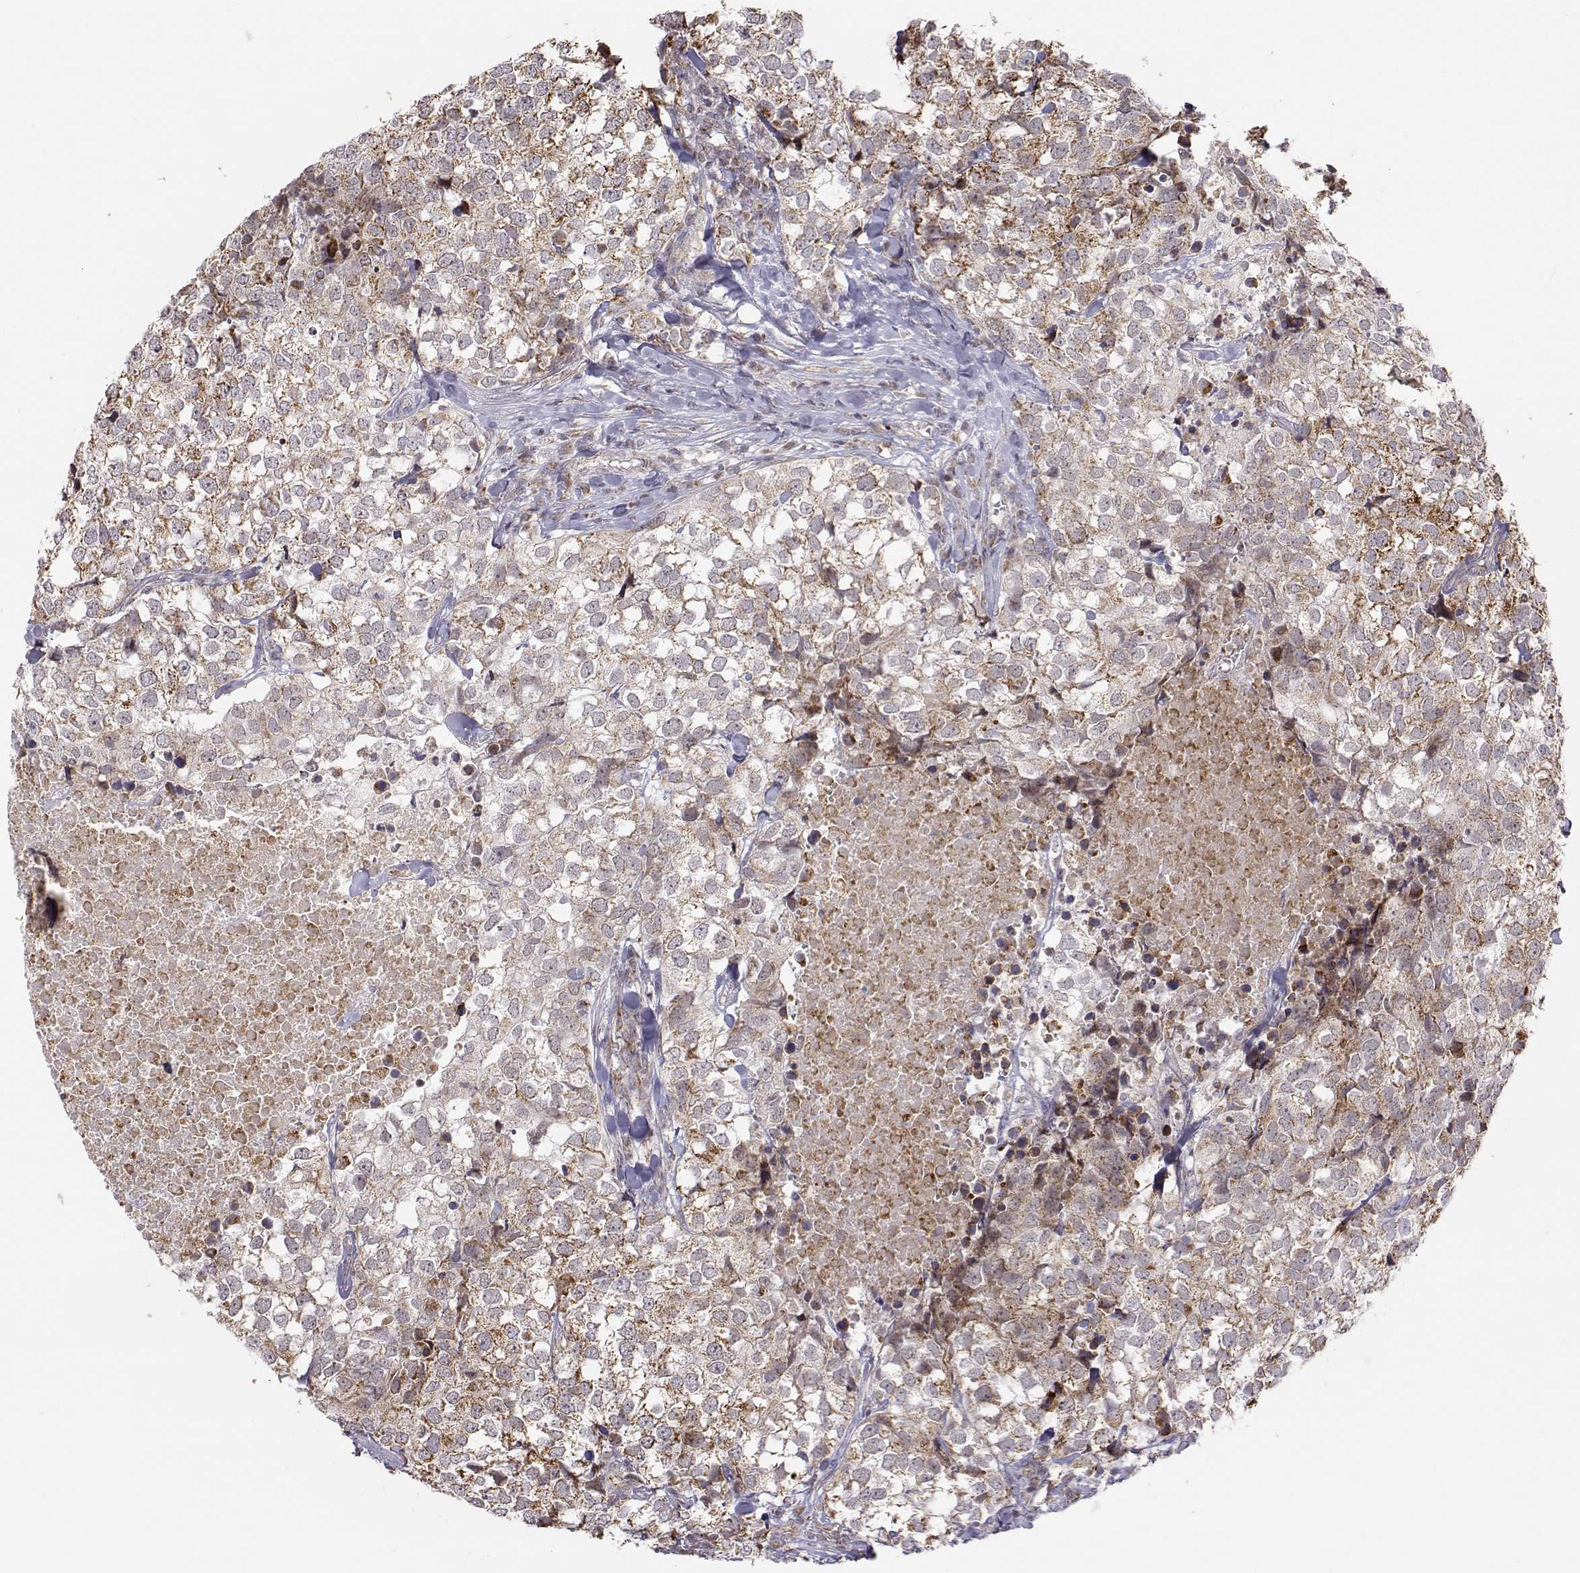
{"staining": {"intensity": "moderate", "quantity": "<25%", "location": "cytoplasmic/membranous"}, "tissue": "breast cancer", "cell_type": "Tumor cells", "image_type": "cancer", "snomed": [{"axis": "morphology", "description": "Duct carcinoma"}, {"axis": "topography", "description": "Breast"}], "caption": "Breast cancer (invasive ductal carcinoma) stained with a brown dye exhibits moderate cytoplasmic/membranous positive positivity in approximately <25% of tumor cells.", "gene": "EXOG", "patient": {"sex": "female", "age": 30}}